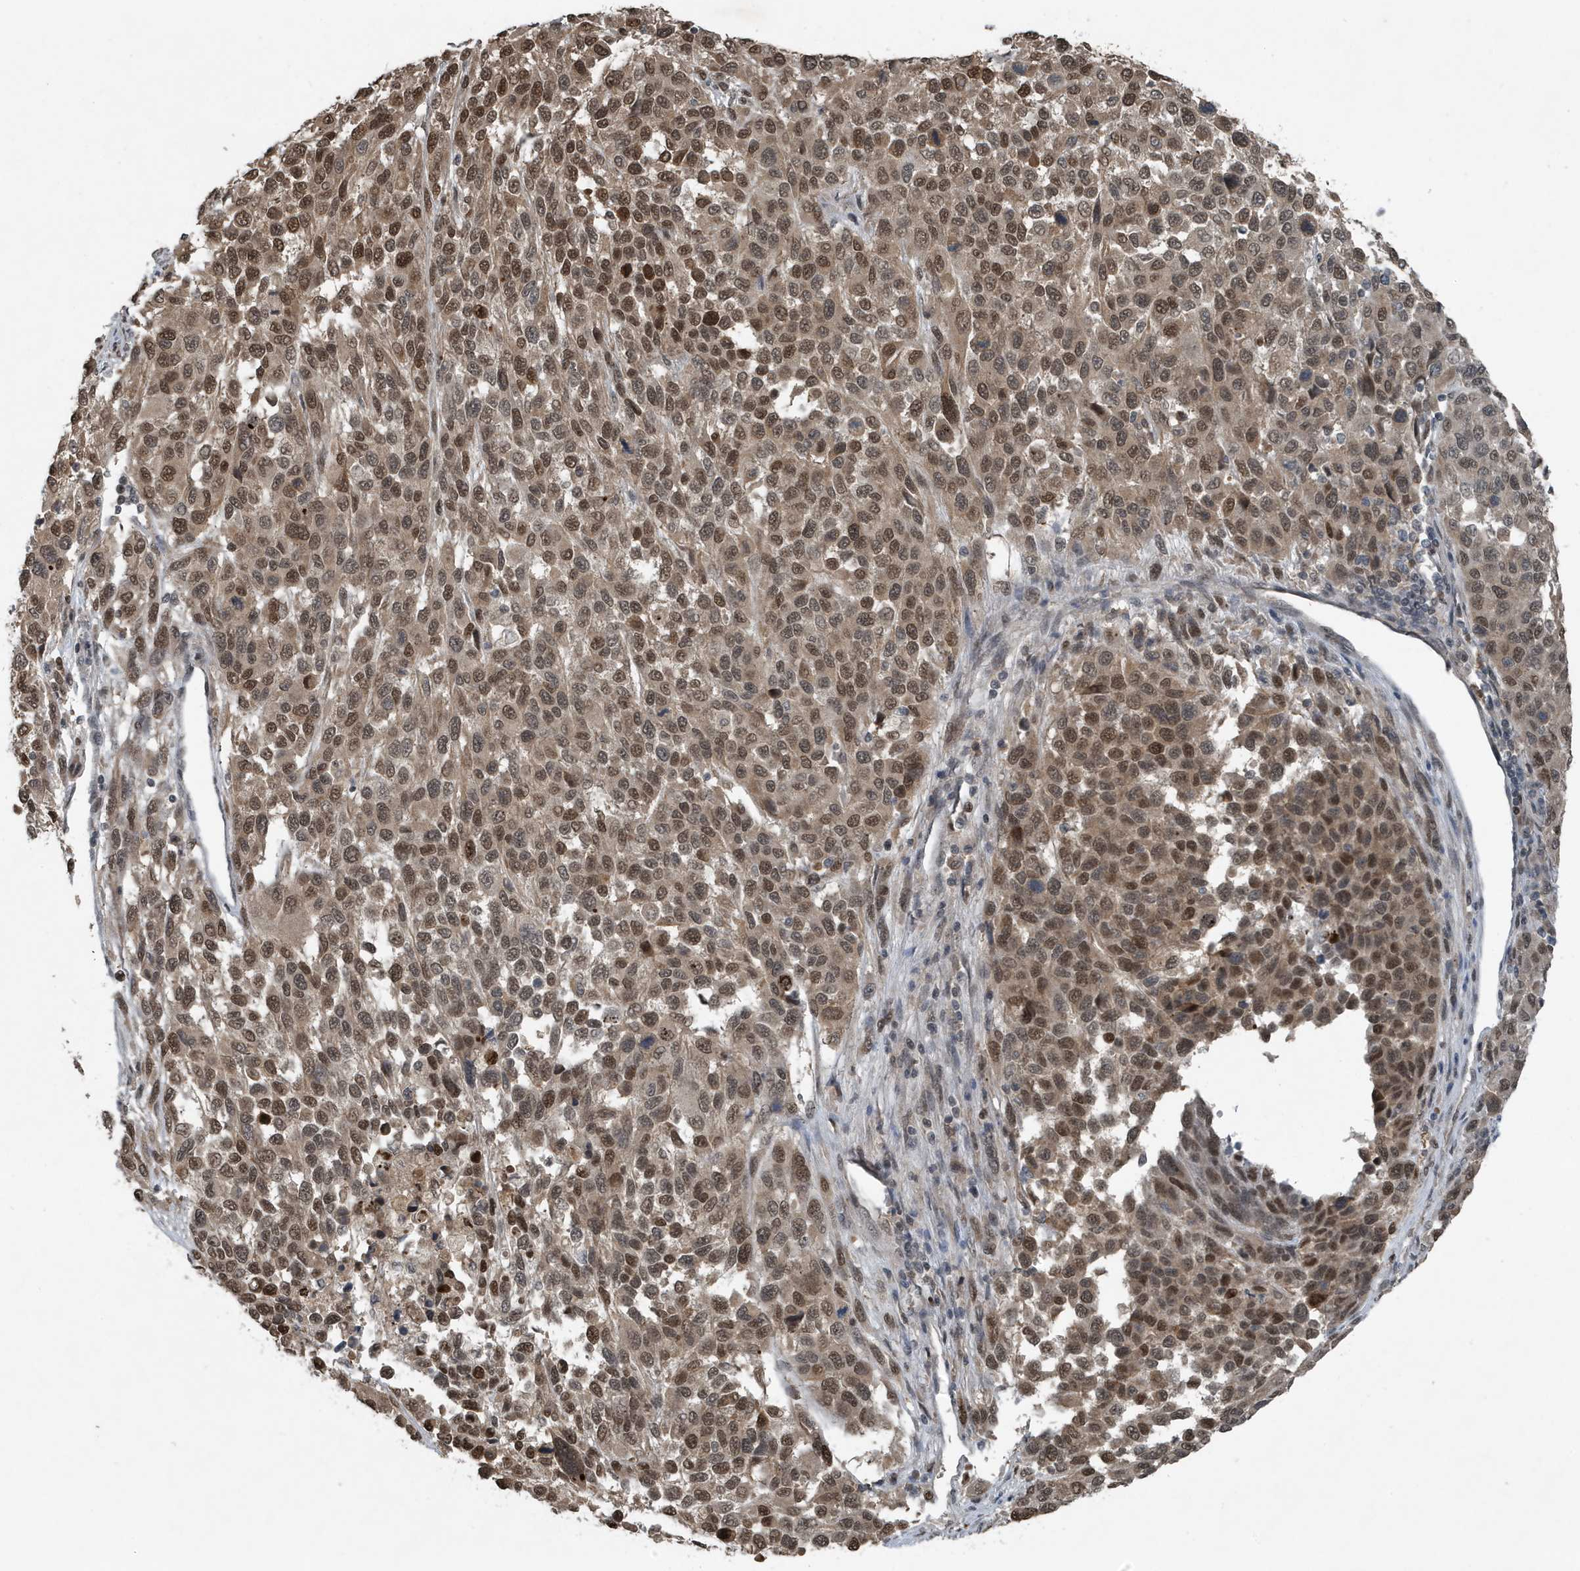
{"staining": {"intensity": "moderate", "quantity": ">75%", "location": "cytoplasmic/membranous,nuclear"}, "tissue": "melanoma", "cell_type": "Tumor cells", "image_type": "cancer", "snomed": [{"axis": "morphology", "description": "Malignant melanoma, Metastatic site"}, {"axis": "topography", "description": "Lymph node"}], "caption": "Tumor cells show medium levels of moderate cytoplasmic/membranous and nuclear staining in about >75% of cells in human malignant melanoma (metastatic site).", "gene": "HSPA1A", "patient": {"sex": "male", "age": 61}}